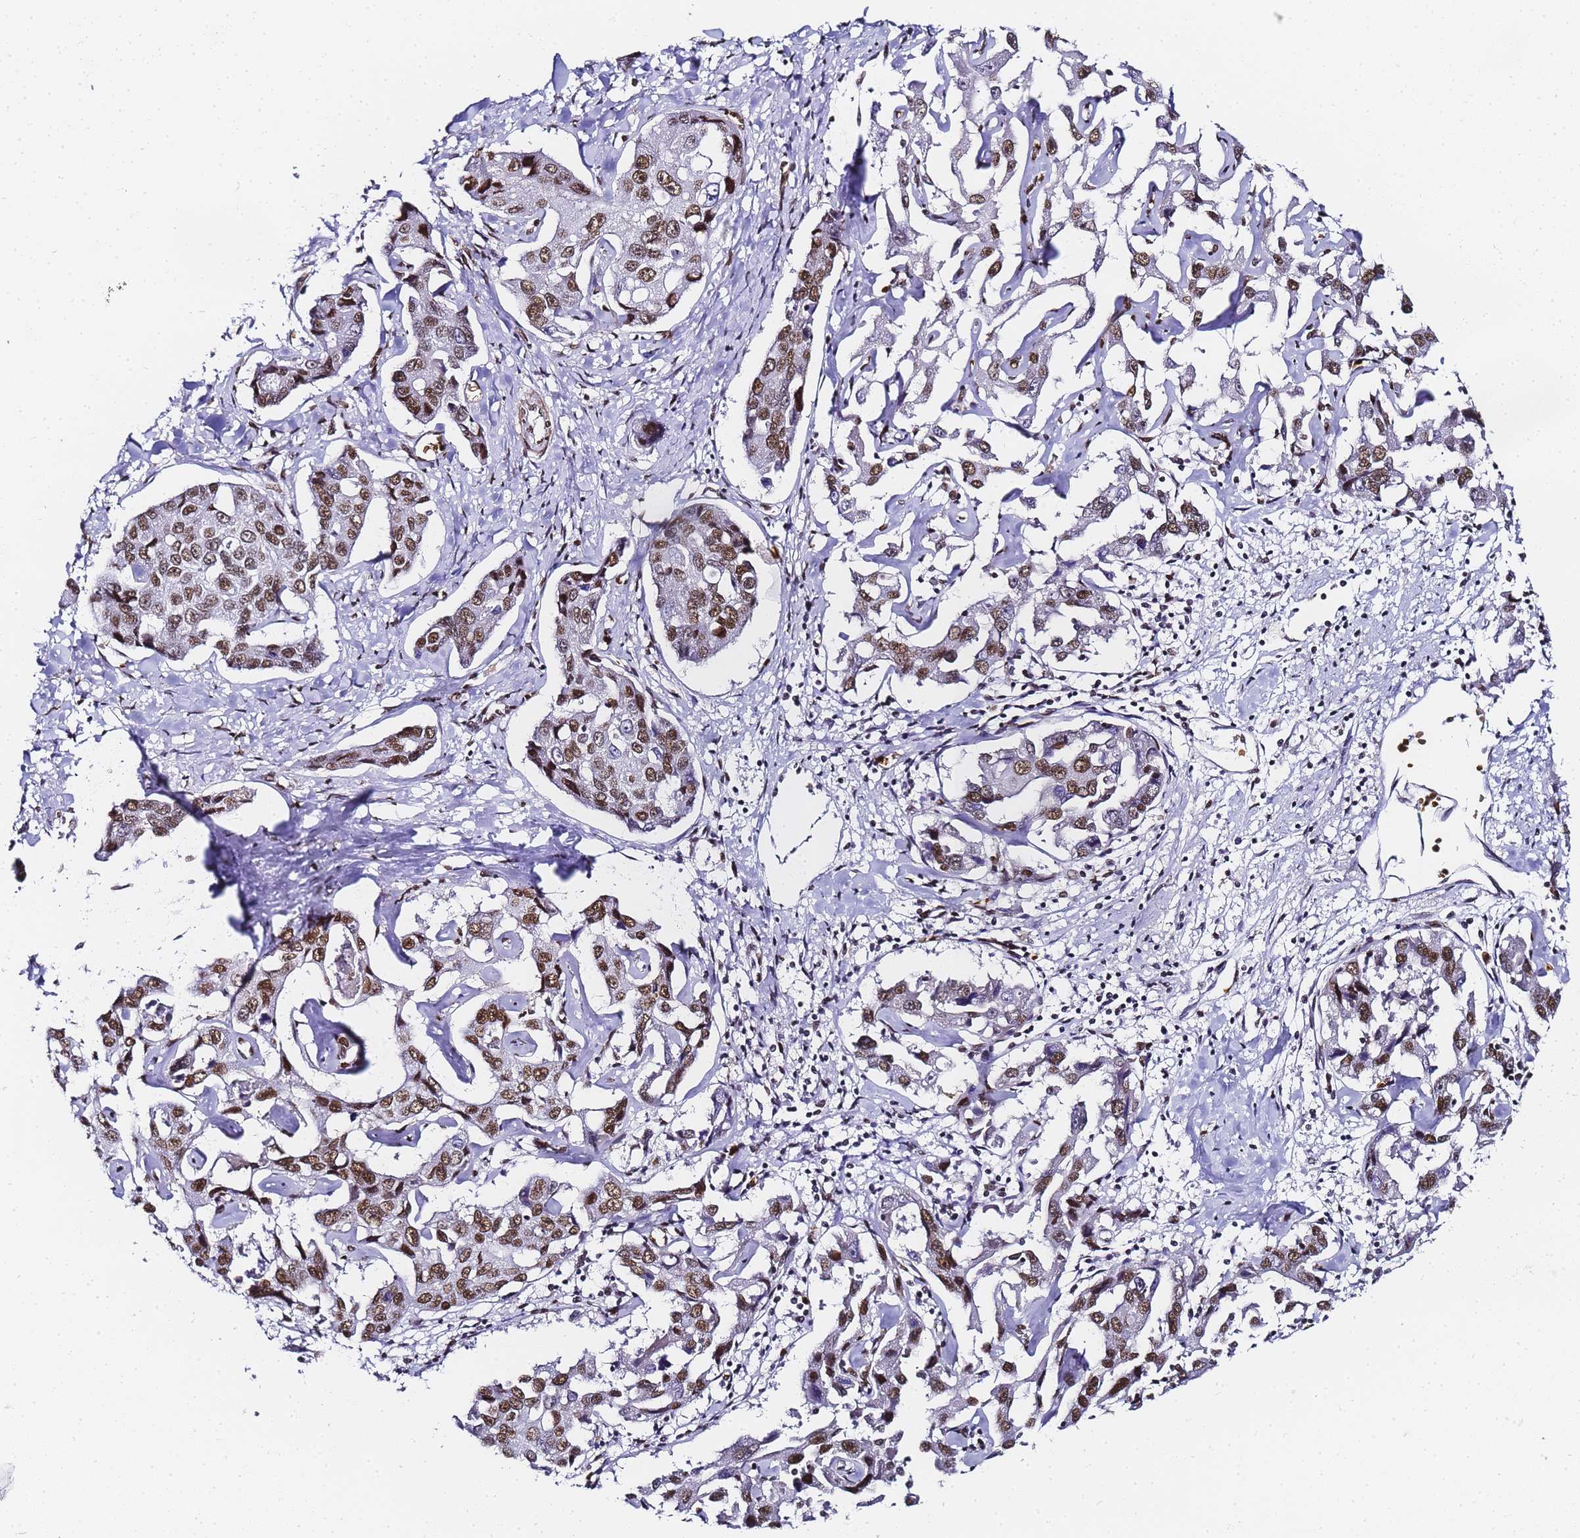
{"staining": {"intensity": "moderate", "quantity": ">75%", "location": "nuclear"}, "tissue": "liver cancer", "cell_type": "Tumor cells", "image_type": "cancer", "snomed": [{"axis": "morphology", "description": "Cholangiocarcinoma"}, {"axis": "topography", "description": "Liver"}], "caption": "The image reveals immunohistochemical staining of liver cholangiocarcinoma. There is moderate nuclear staining is appreciated in about >75% of tumor cells.", "gene": "POLR1A", "patient": {"sex": "male", "age": 59}}